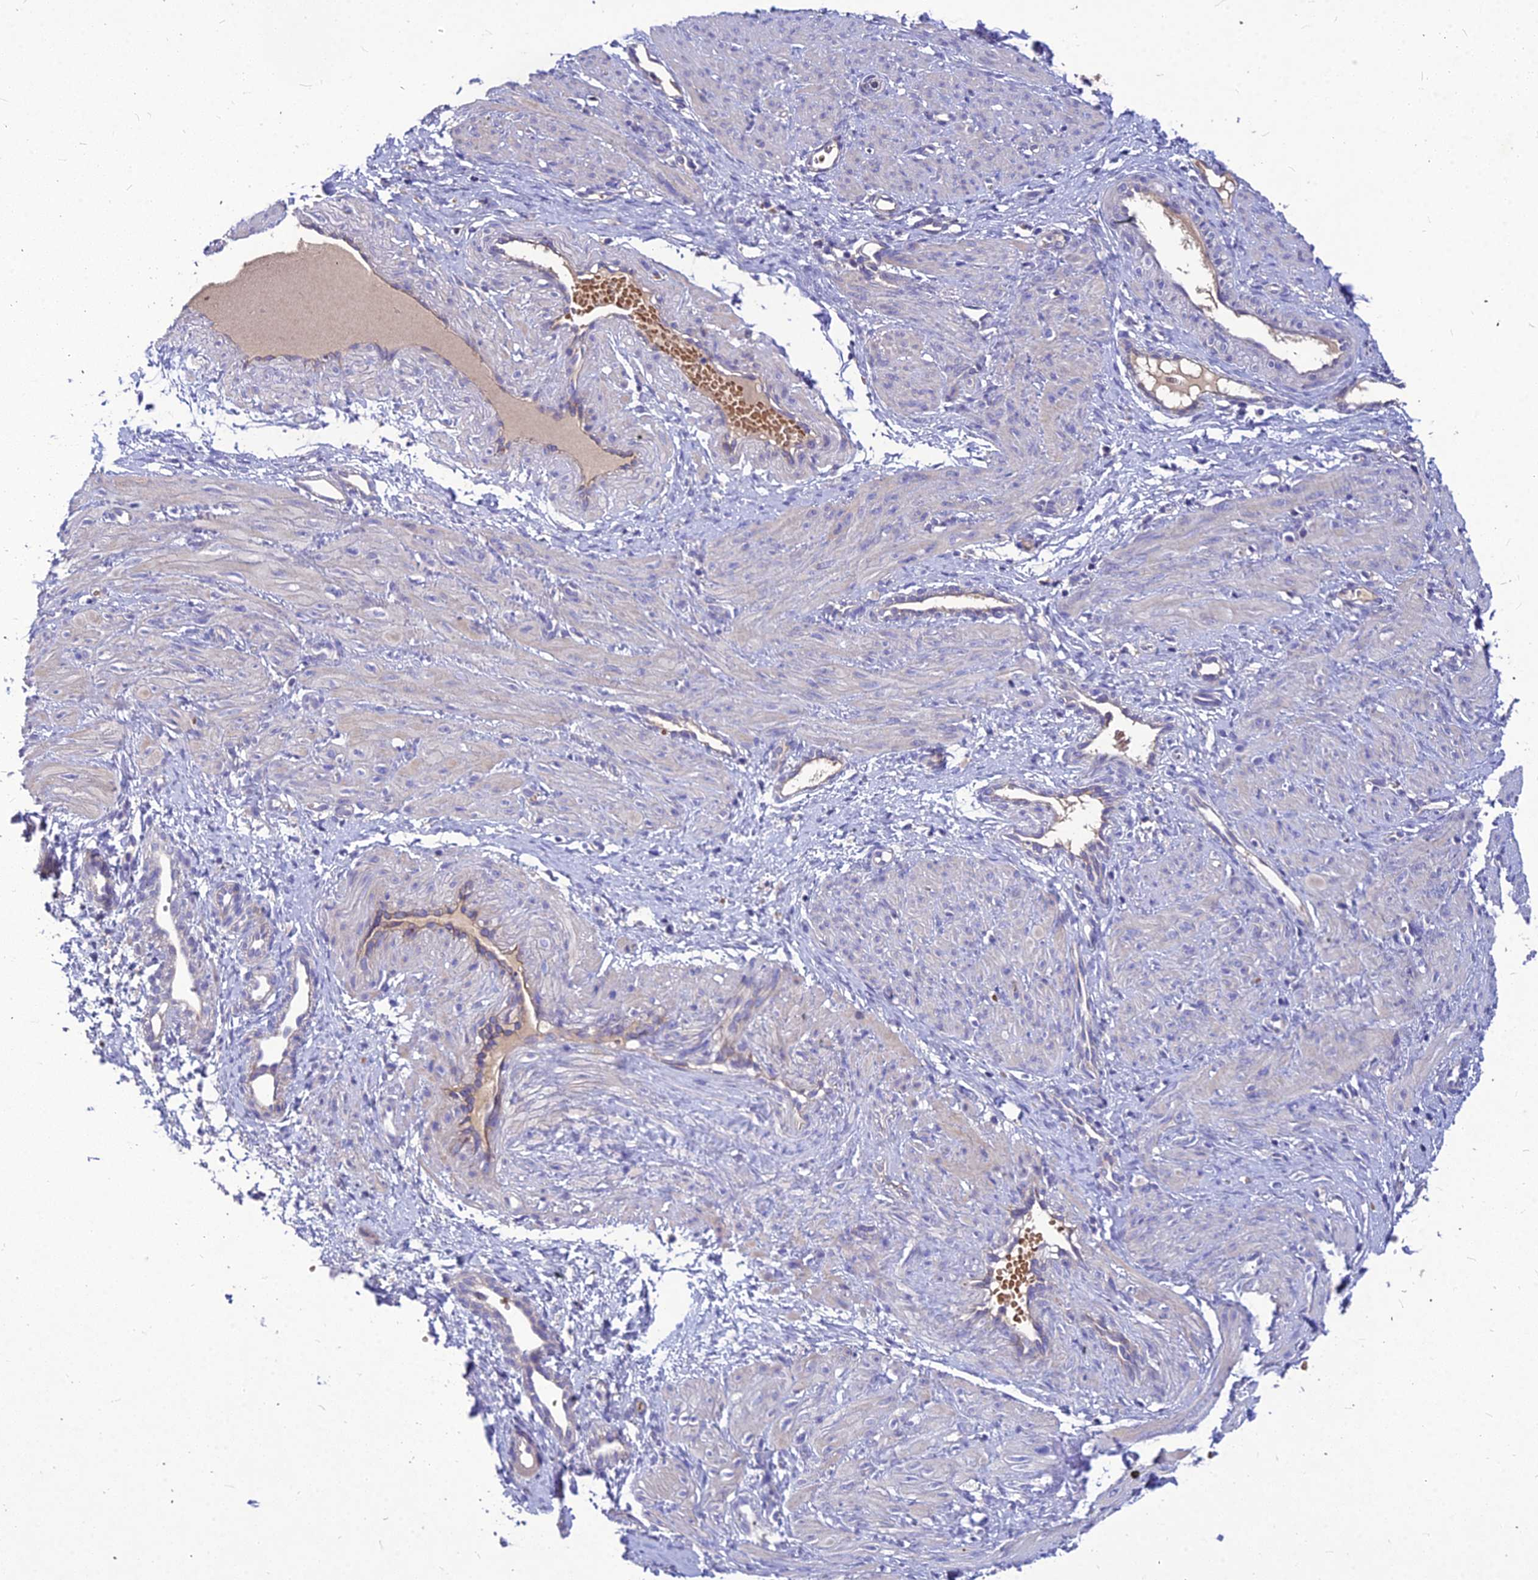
{"staining": {"intensity": "weak", "quantity": "25%-75%", "location": "cytoplasmic/membranous"}, "tissue": "smooth muscle", "cell_type": "Smooth muscle cells", "image_type": "normal", "snomed": [{"axis": "morphology", "description": "Normal tissue, NOS"}, {"axis": "topography", "description": "Endometrium"}], "caption": "Immunohistochemical staining of benign human smooth muscle exhibits 25%-75% levels of weak cytoplasmic/membranous protein staining in approximately 25%-75% of smooth muscle cells.", "gene": "DMRTA1", "patient": {"sex": "female", "age": 33}}